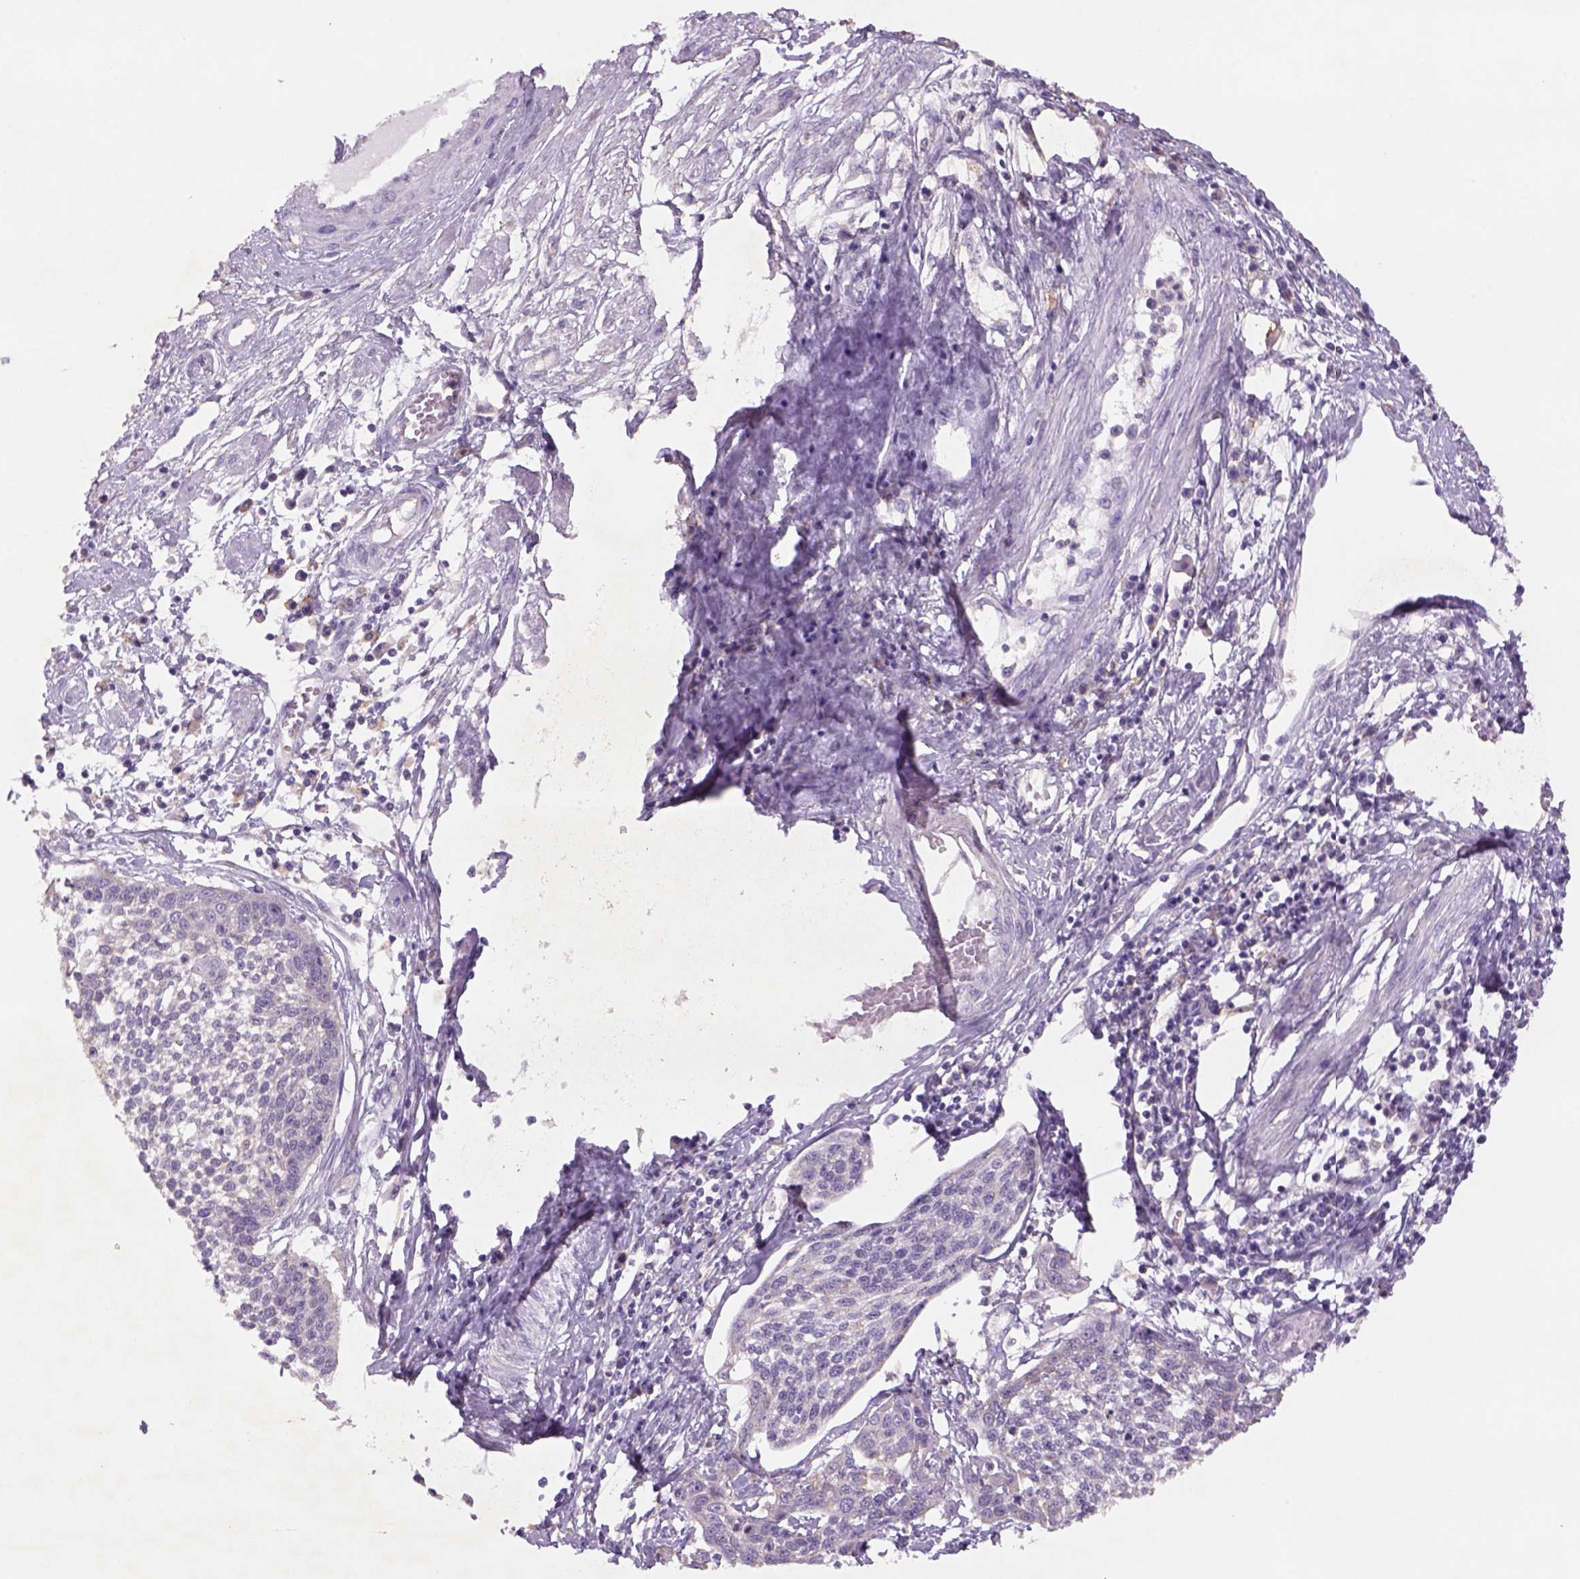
{"staining": {"intensity": "negative", "quantity": "none", "location": "none"}, "tissue": "cervical cancer", "cell_type": "Tumor cells", "image_type": "cancer", "snomed": [{"axis": "morphology", "description": "Squamous cell carcinoma, NOS"}, {"axis": "topography", "description": "Cervix"}], "caption": "Micrograph shows no significant protein positivity in tumor cells of cervical cancer. (IHC, brightfield microscopy, high magnification).", "gene": "NAALAD2", "patient": {"sex": "female", "age": 34}}